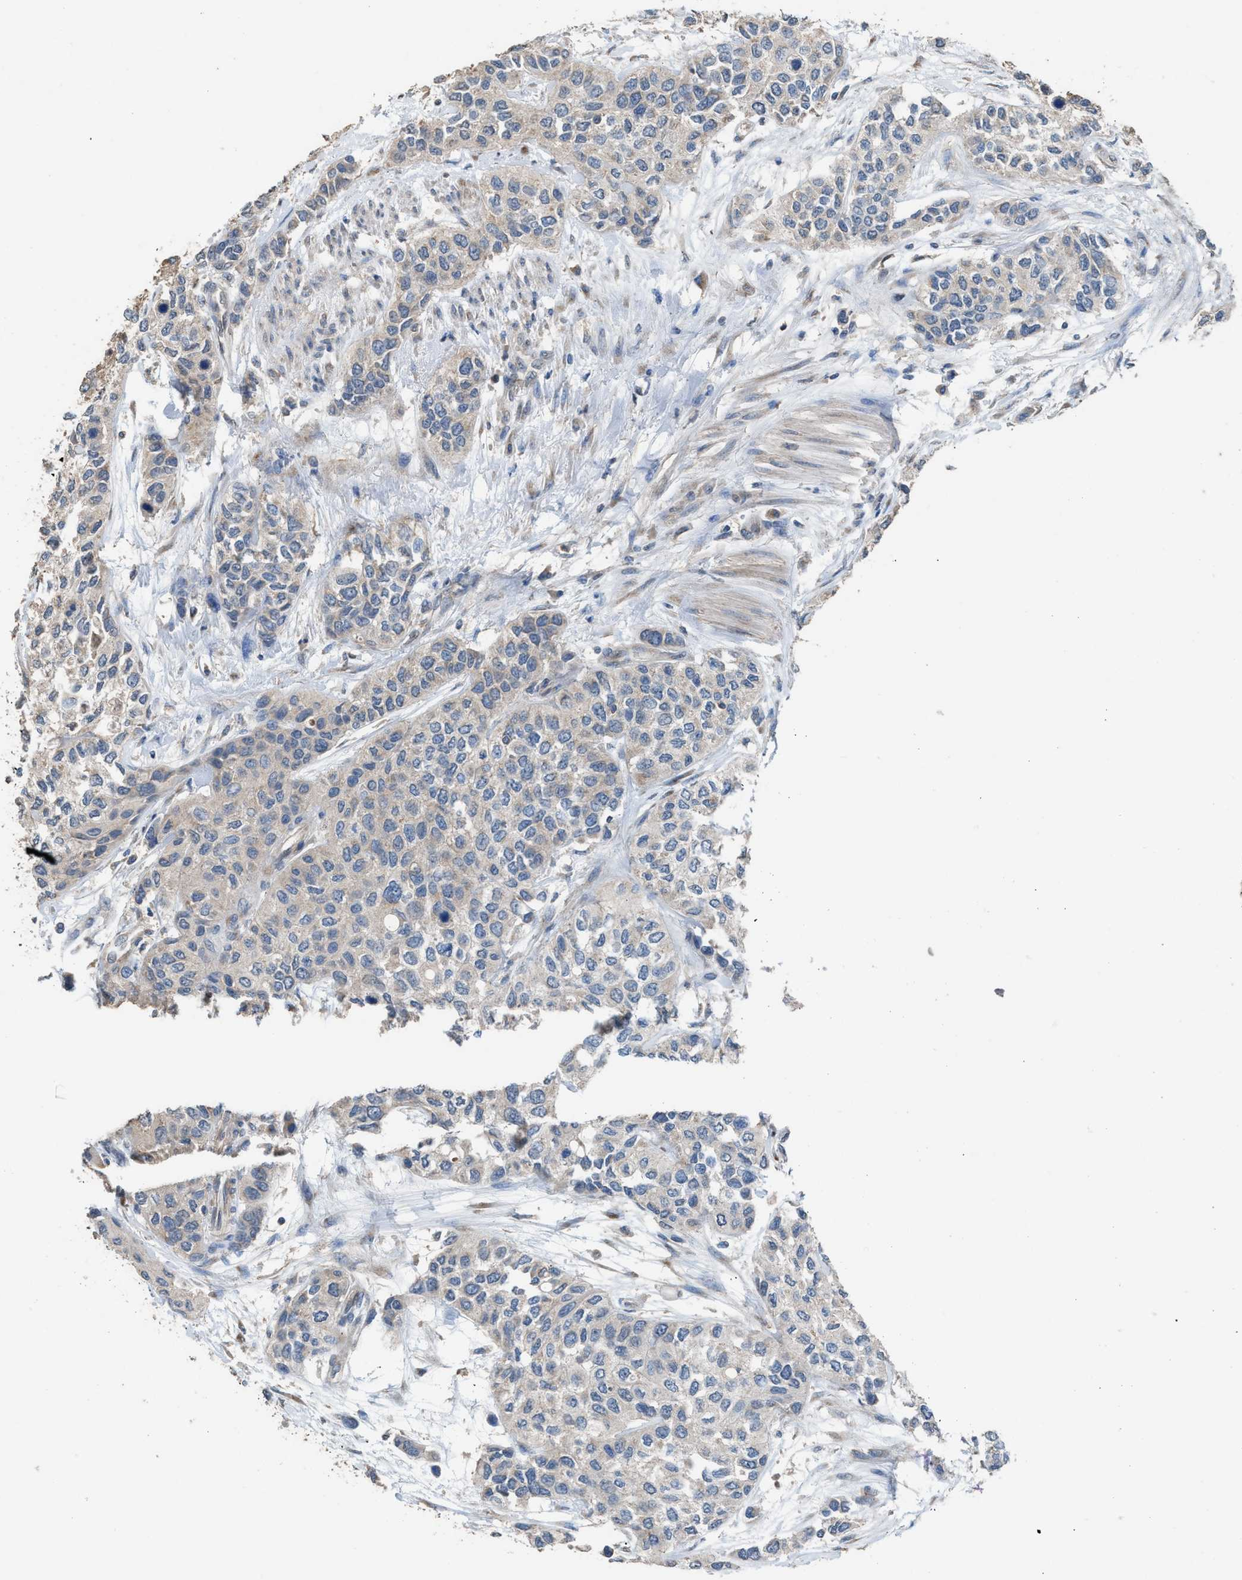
{"staining": {"intensity": "negative", "quantity": "none", "location": "none"}, "tissue": "urothelial cancer", "cell_type": "Tumor cells", "image_type": "cancer", "snomed": [{"axis": "morphology", "description": "Urothelial carcinoma, High grade"}, {"axis": "topography", "description": "Urinary bladder"}], "caption": "Immunohistochemical staining of urothelial cancer reveals no significant positivity in tumor cells. (DAB immunohistochemistry with hematoxylin counter stain).", "gene": "TPK1", "patient": {"sex": "female", "age": 56}}